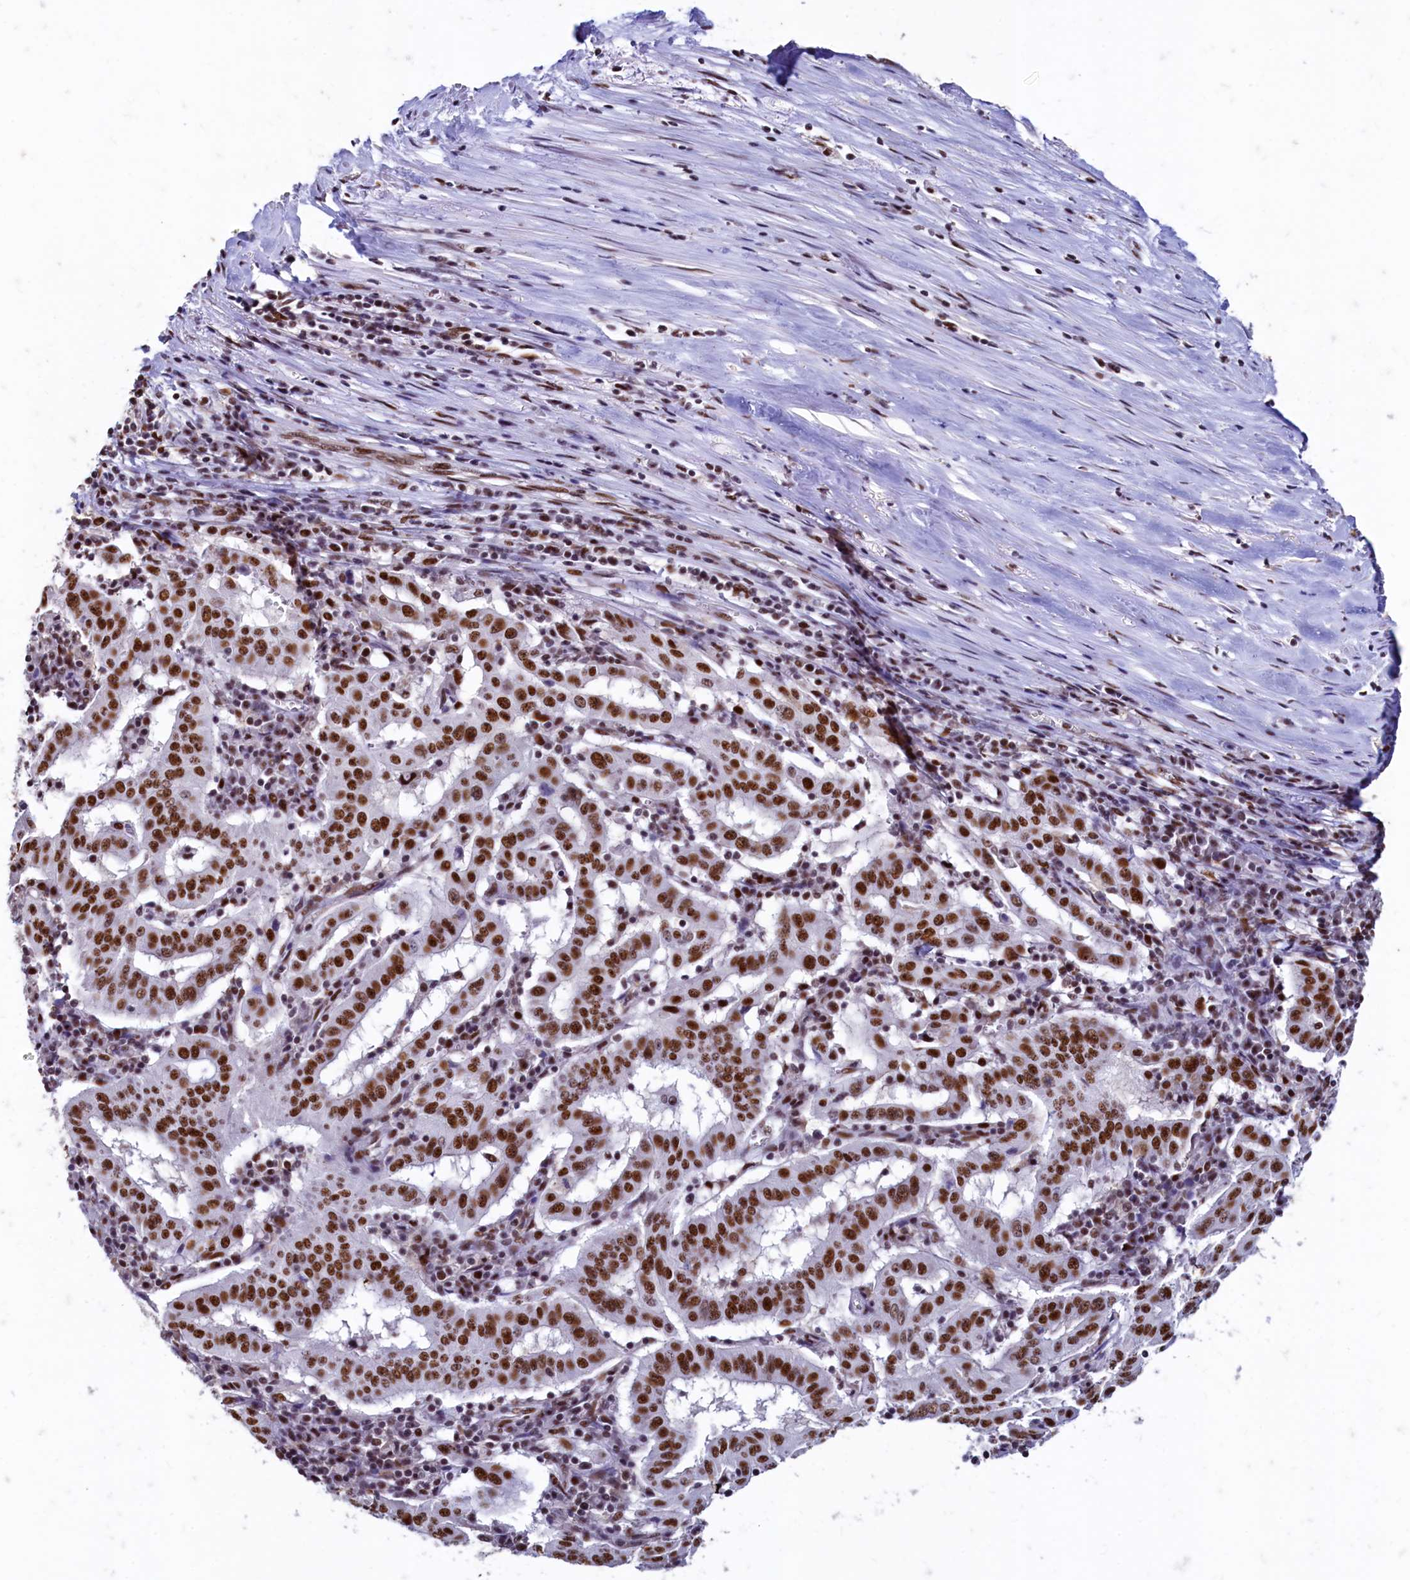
{"staining": {"intensity": "strong", "quantity": ">75%", "location": "nuclear"}, "tissue": "pancreatic cancer", "cell_type": "Tumor cells", "image_type": "cancer", "snomed": [{"axis": "morphology", "description": "Adenocarcinoma, NOS"}, {"axis": "topography", "description": "Pancreas"}], "caption": "The histopathology image exhibits a brown stain indicating the presence of a protein in the nuclear of tumor cells in pancreatic cancer. The protein is shown in brown color, while the nuclei are stained blue.", "gene": "CPSF7", "patient": {"sex": "male", "age": 63}}